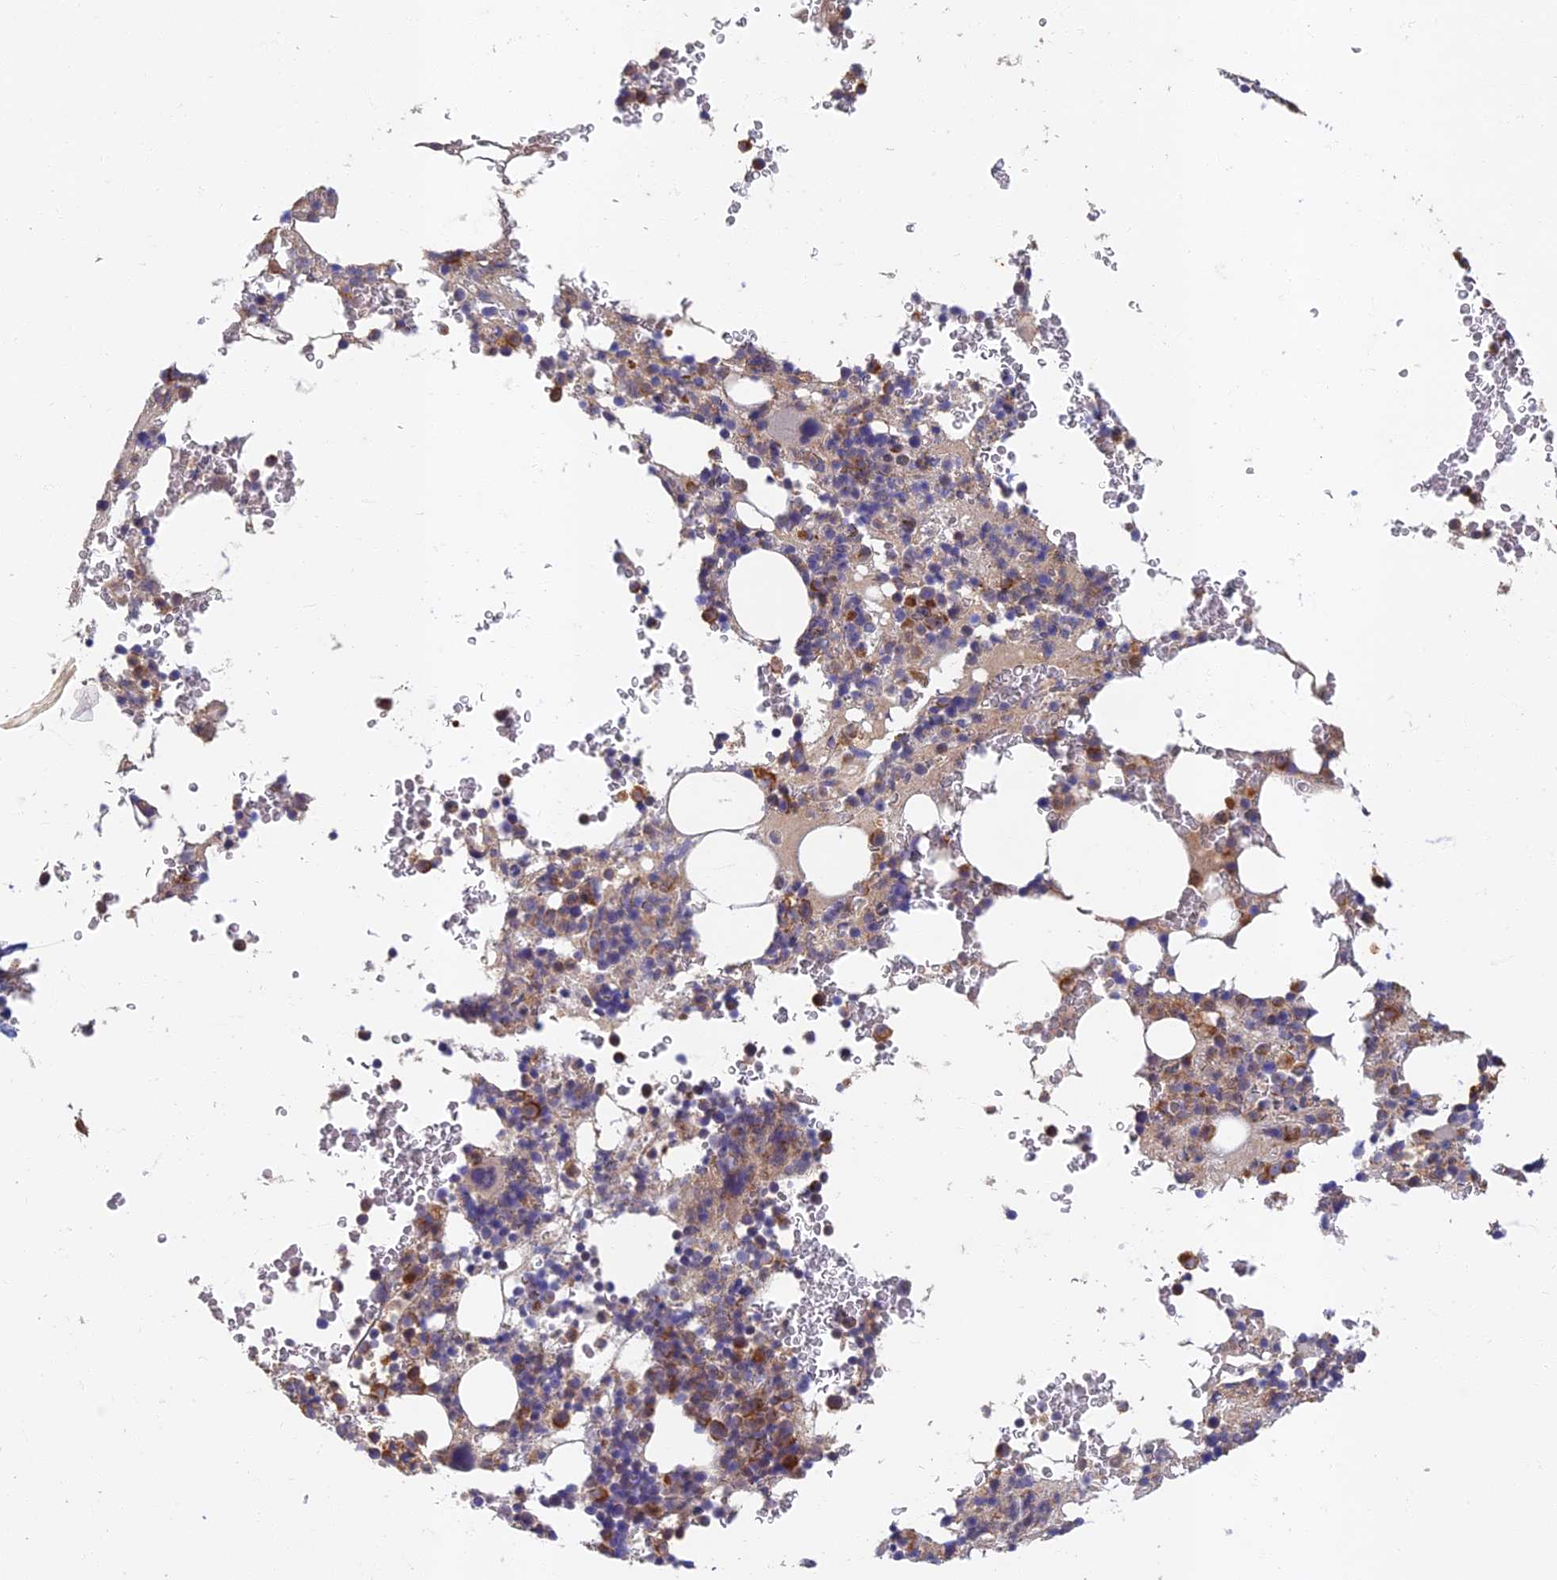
{"staining": {"intensity": "moderate", "quantity": "<25%", "location": "cytoplasmic/membranous"}, "tissue": "bone marrow", "cell_type": "Hematopoietic cells", "image_type": "normal", "snomed": [{"axis": "morphology", "description": "Normal tissue, NOS"}, {"axis": "topography", "description": "Bone marrow"}], "caption": "Protein staining of unremarkable bone marrow reveals moderate cytoplasmic/membranous staining in approximately <25% of hematopoietic cells.", "gene": "SOGA1", "patient": {"sex": "male", "age": 58}}